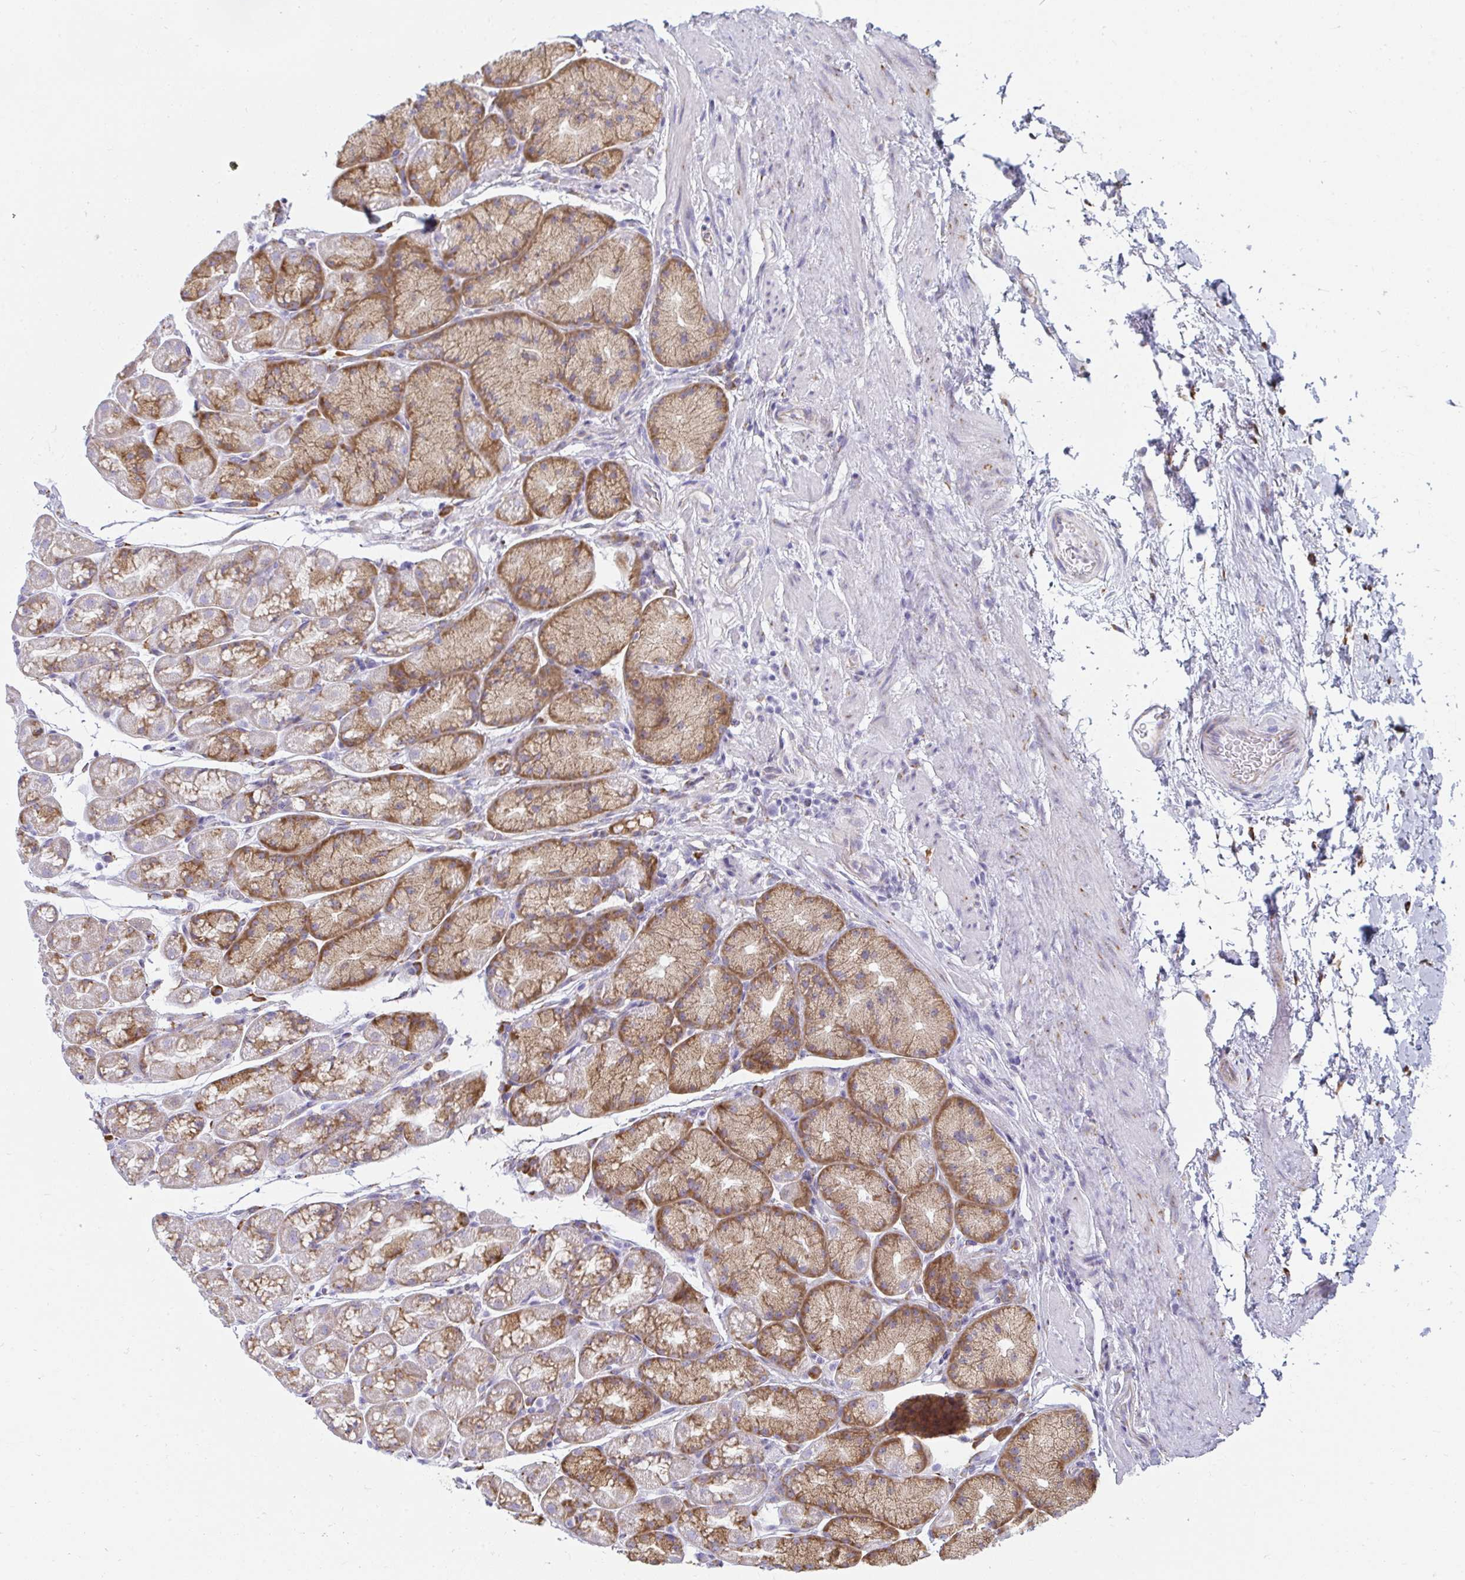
{"staining": {"intensity": "moderate", "quantity": "25%-75%", "location": "cytoplasmic/membranous"}, "tissue": "stomach", "cell_type": "Glandular cells", "image_type": "normal", "snomed": [{"axis": "morphology", "description": "Normal tissue, NOS"}, {"axis": "topography", "description": "Stomach, lower"}], "caption": "High-power microscopy captured an immunohistochemistry micrograph of benign stomach, revealing moderate cytoplasmic/membranous staining in about 25%-75% of glandular cells. (DAB IHC with brightfield microscopy, high magnification).", "gene": "SHROOM1", "patient": {"sex": "male", "age": 67}}